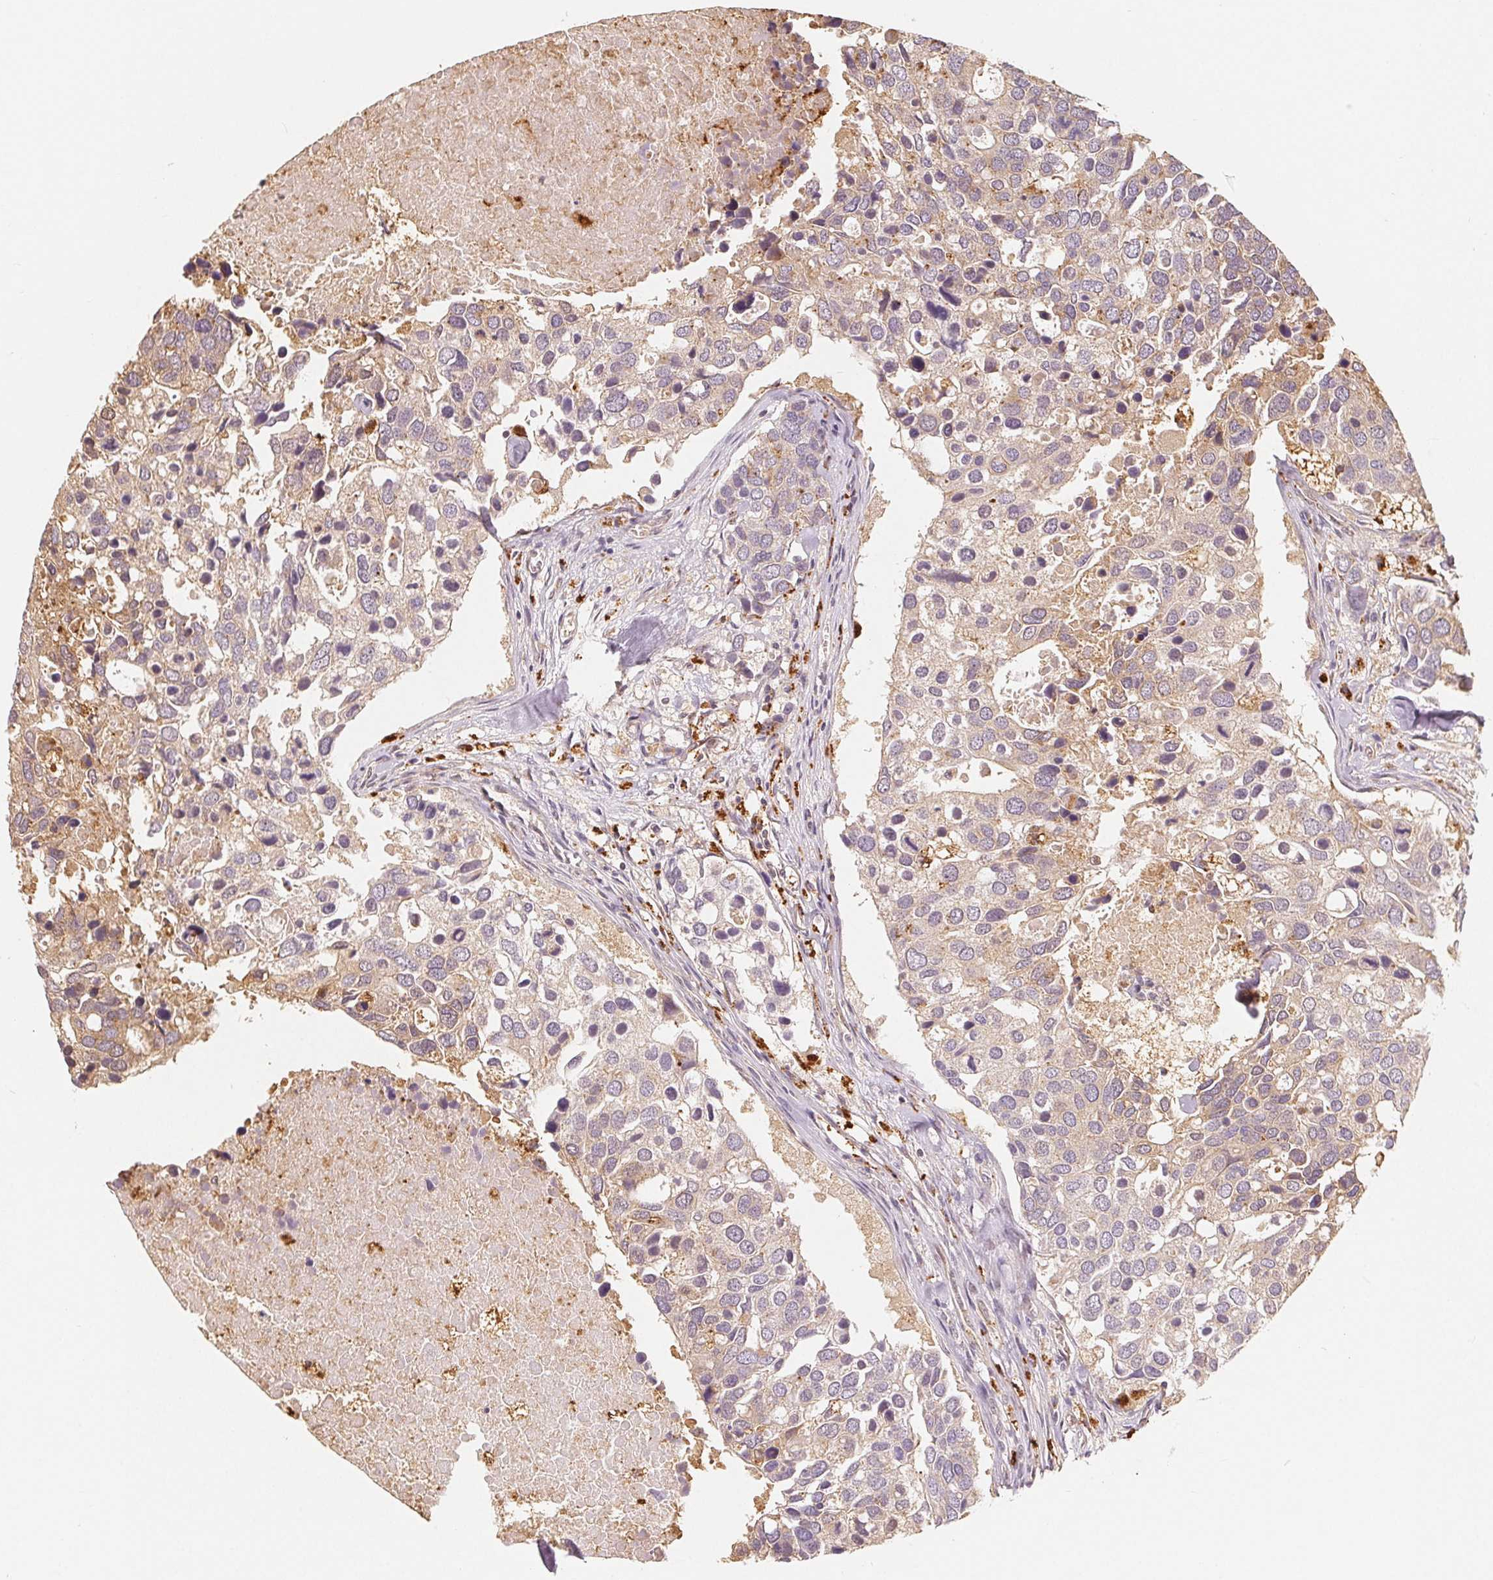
{"staining": {"intensity": "negative", "quantity": "none", "location": "none"}, "tissue": "breast cancer", "cell_type": "Tumor cells", "image_type": "cancer", "snomed": [{"axis": "morphology", "description": "Duct carcinoma"}, {"axis": "topography", "description": "Breast"}], "caption": "Immunohistochemistry (IHC) of human breast cancer (invasive ductal carcinoma) displays no staining in tumor cells.", "gene": "GUSB", "patient": {"sex": "female", "age": 83}}